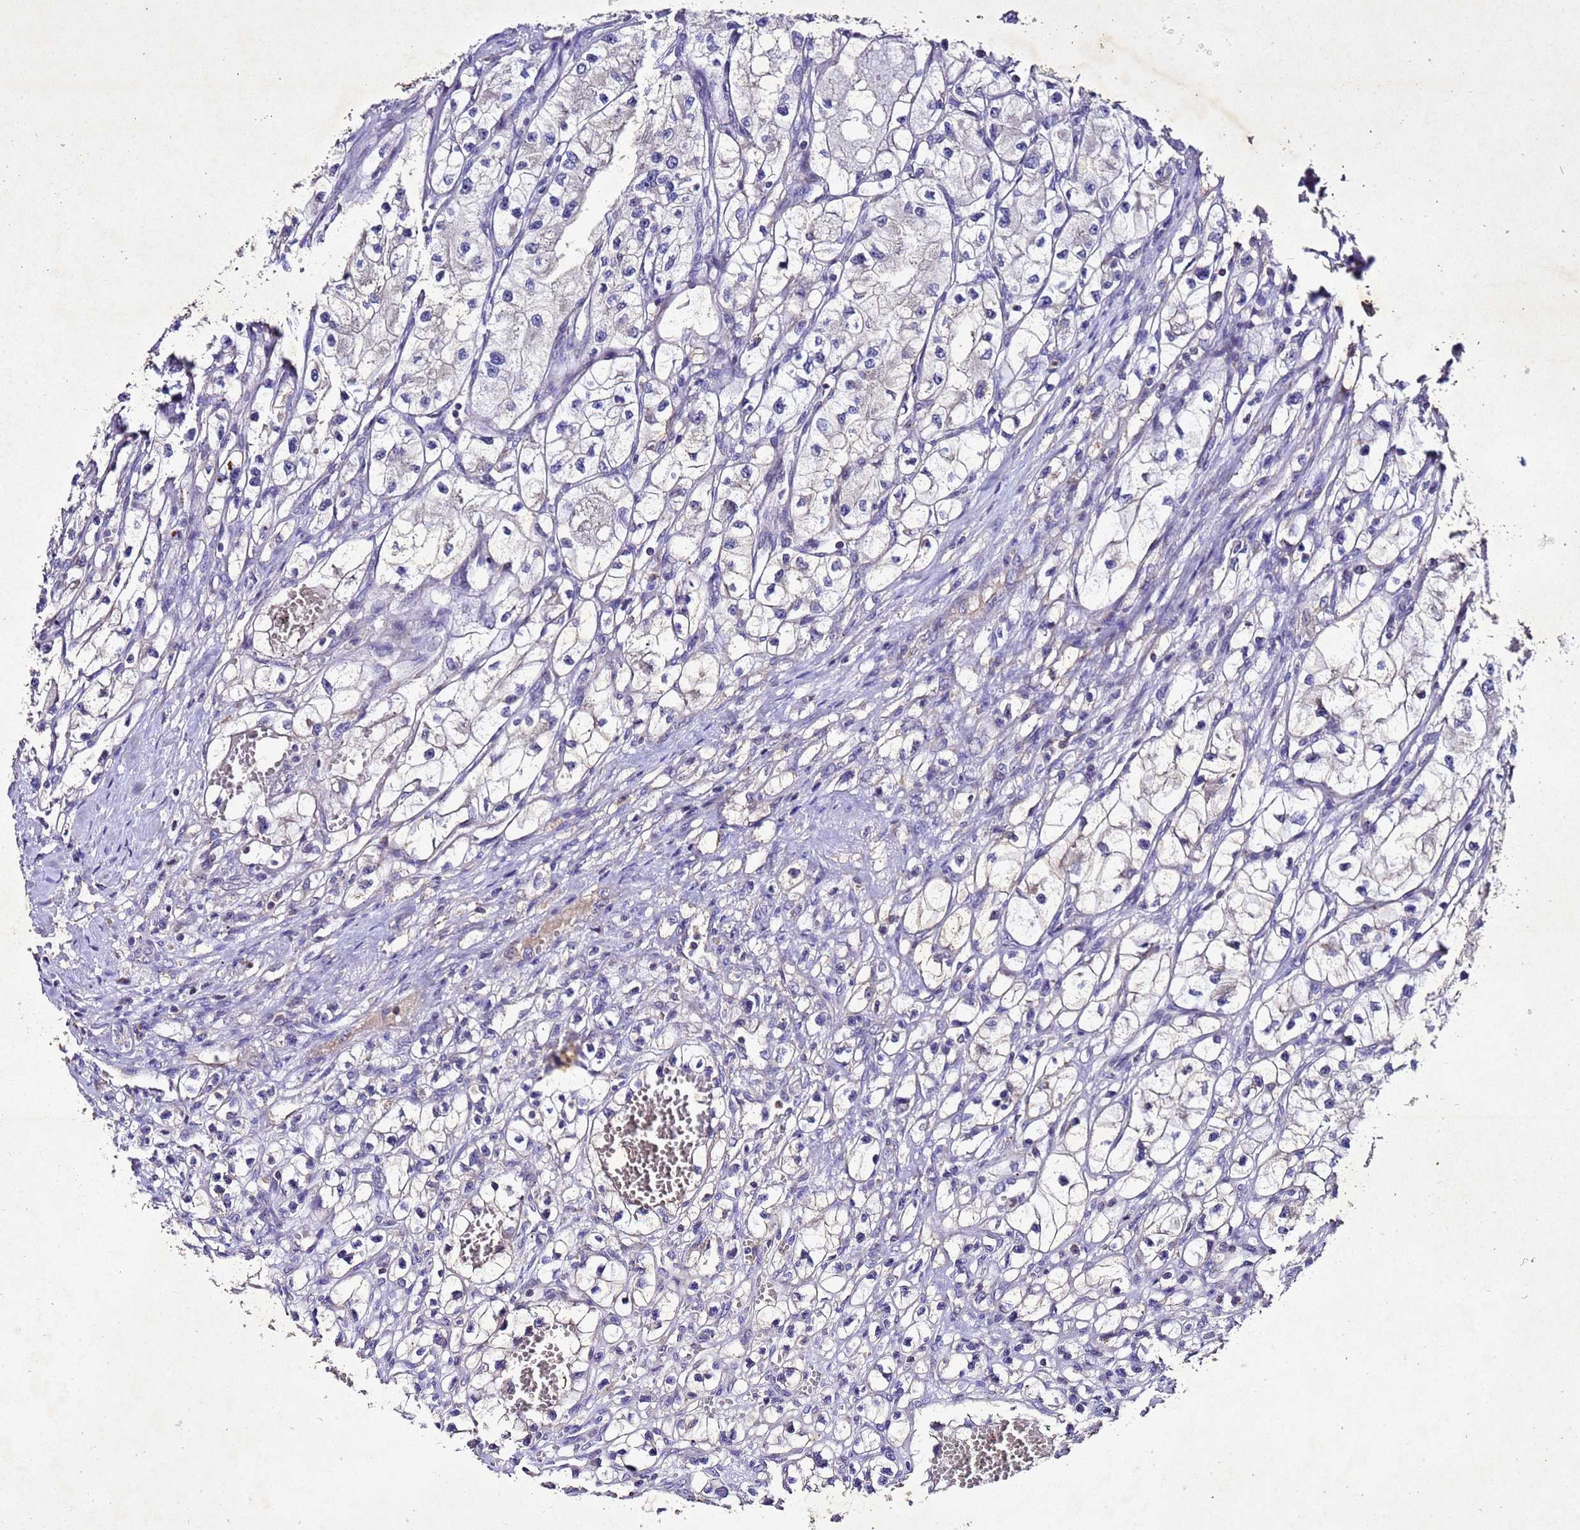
{"staining": {"intensity": "negative", "quantity": "none", "location": "none"}, "tissue": "renal cancer", "cell_type": "Tumor cells", "image_type": "cancer", "snomed": [{"axis": "morphology", "description": "Adenocarcinoma, NOS"}, {"axis": "topography", "description": "Kidney"}], "caption": "Immunohistochemistry image of human adenocarcinoma (renal) stained for a protein (brown), which displays no positivity in tumor cells.", "gene": "SV2B", "patient": {"sex": "female", "age": 57}}